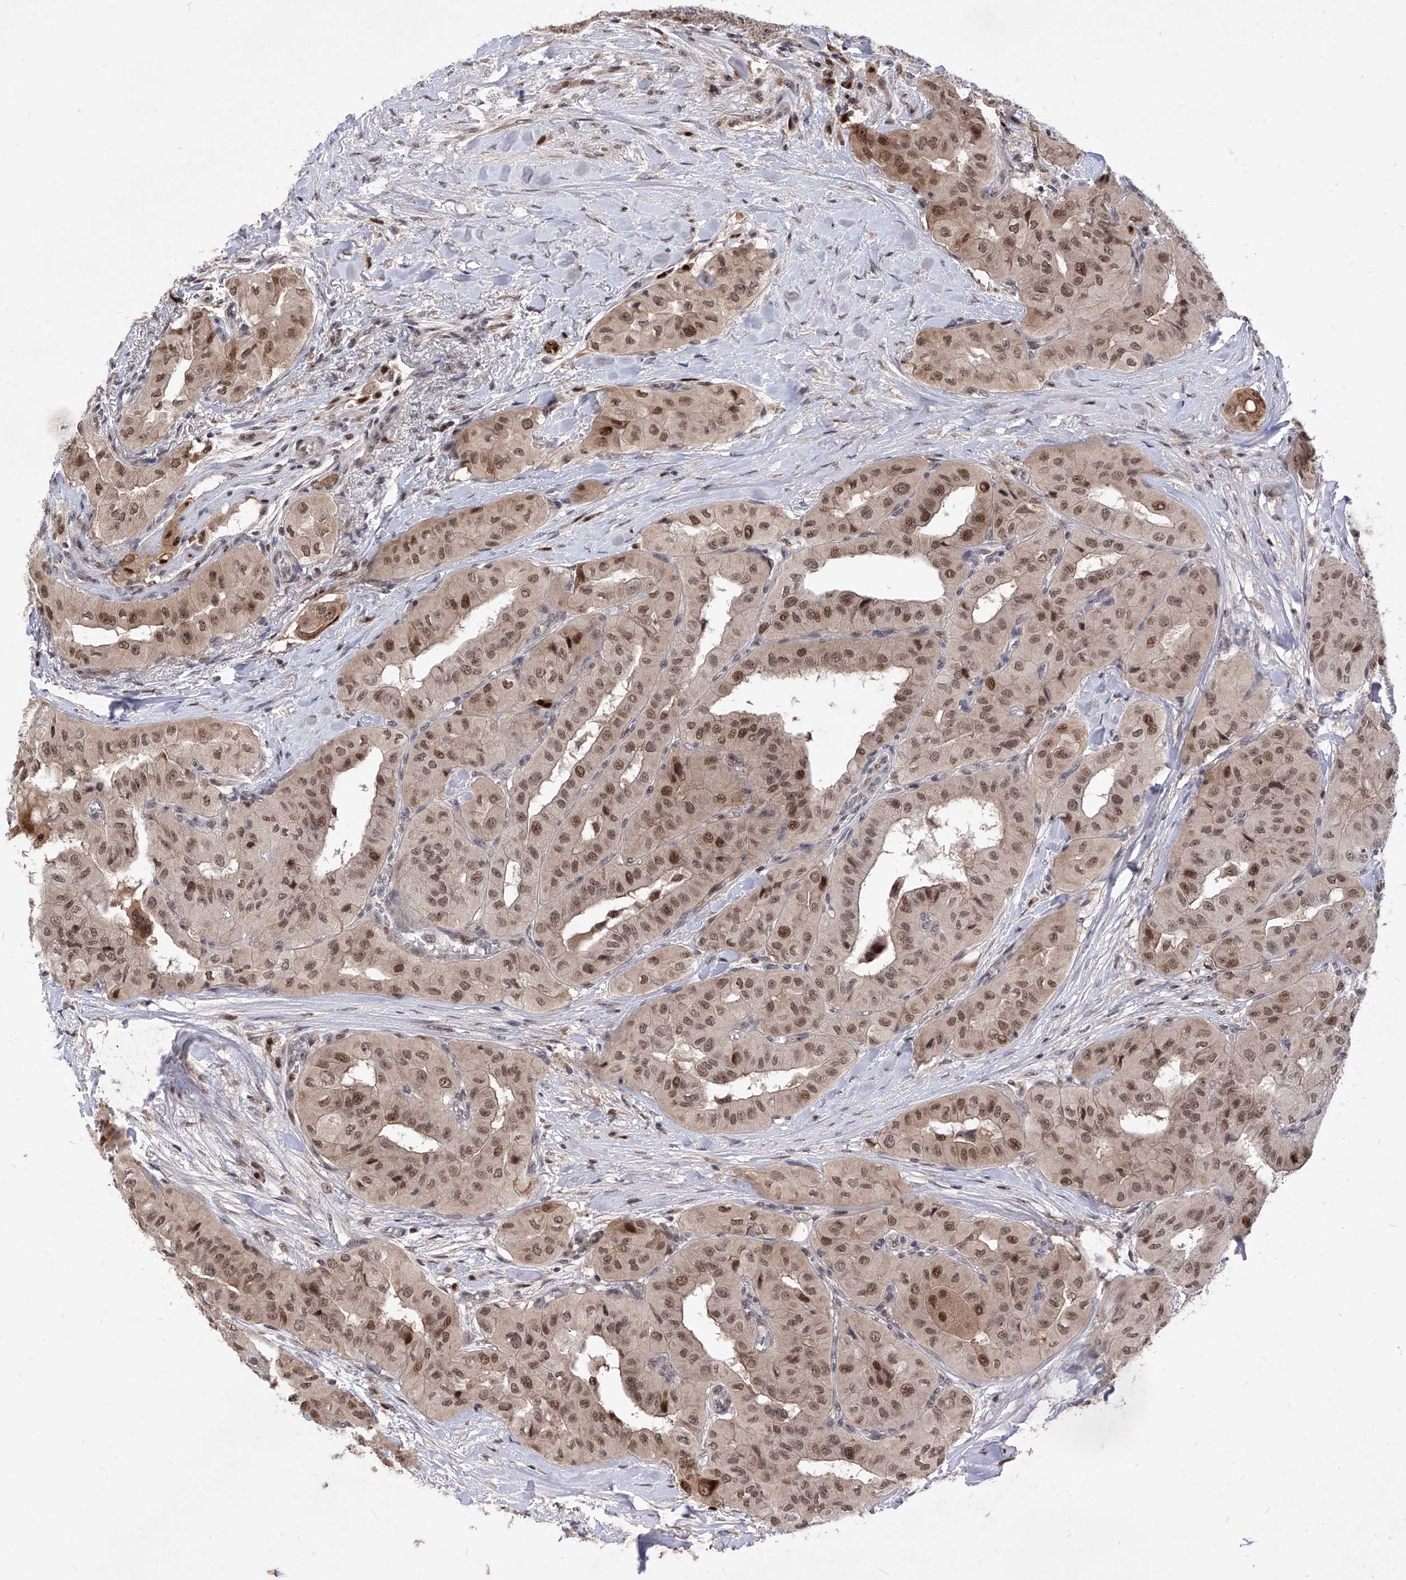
{"staining": {"intensity": "moderate", "quantity": ">75%", "location": "cytoplasmic/membranous,nuclear"}, "tissue": "thyroid cancer", "cell_type": "Tumor cells", "image_type": "cancer", "snomed": [{"axis": "morphology", "description": "Papillary adenocarcinoma, NOS"}, {"axis": "topography", "description": "Thyroid gland"}], "caption": "Tumor cells exhibit moderate cytoplasmic/membranous and nuclear expression in approximately >75% of cells in papillary adenocarcinoma (thyroid).", "gene": "LGR4", "patient": {"sex": "female", "age": 59}}